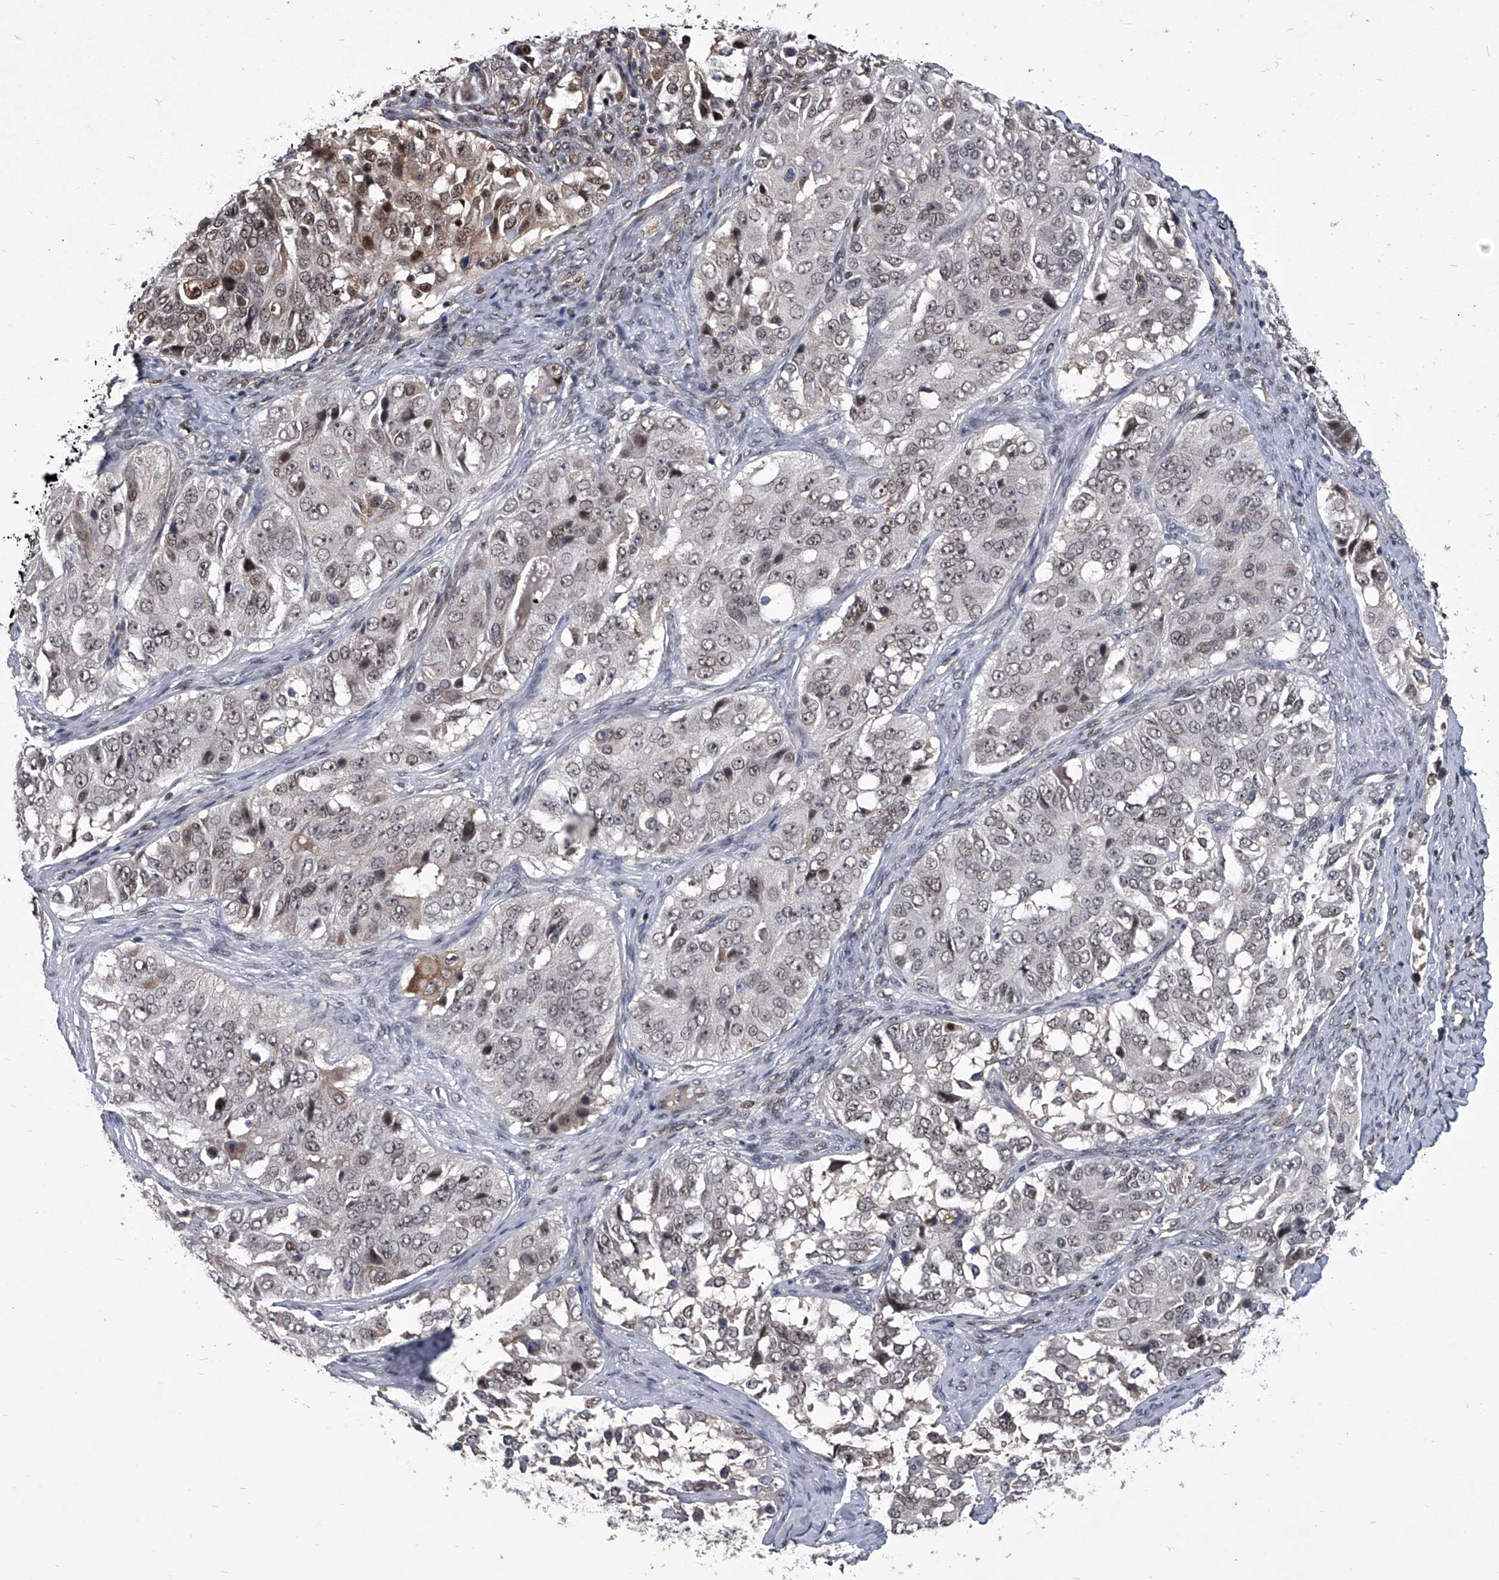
{"staining": {"intensity": "moderate", "quantity": "<25%", "location": "nuclear"}, "tissue": "ovarian cancer", "cell_type": "Tumor cells", "image_type": "cancer", "snomed": [{"axis": "morphology", "description": "Carcinoma, endometroid"}, {"axis": "topography", "description": "Ovary"}], "caption": "Immunohistochemical staining of endometroid carcinoma (ovarian) demonstrates moderate nuclear protein staining in about <25% of tumor cells.", "gene": "CMTR1", "patient": {"sex": "female", "age": 51}}